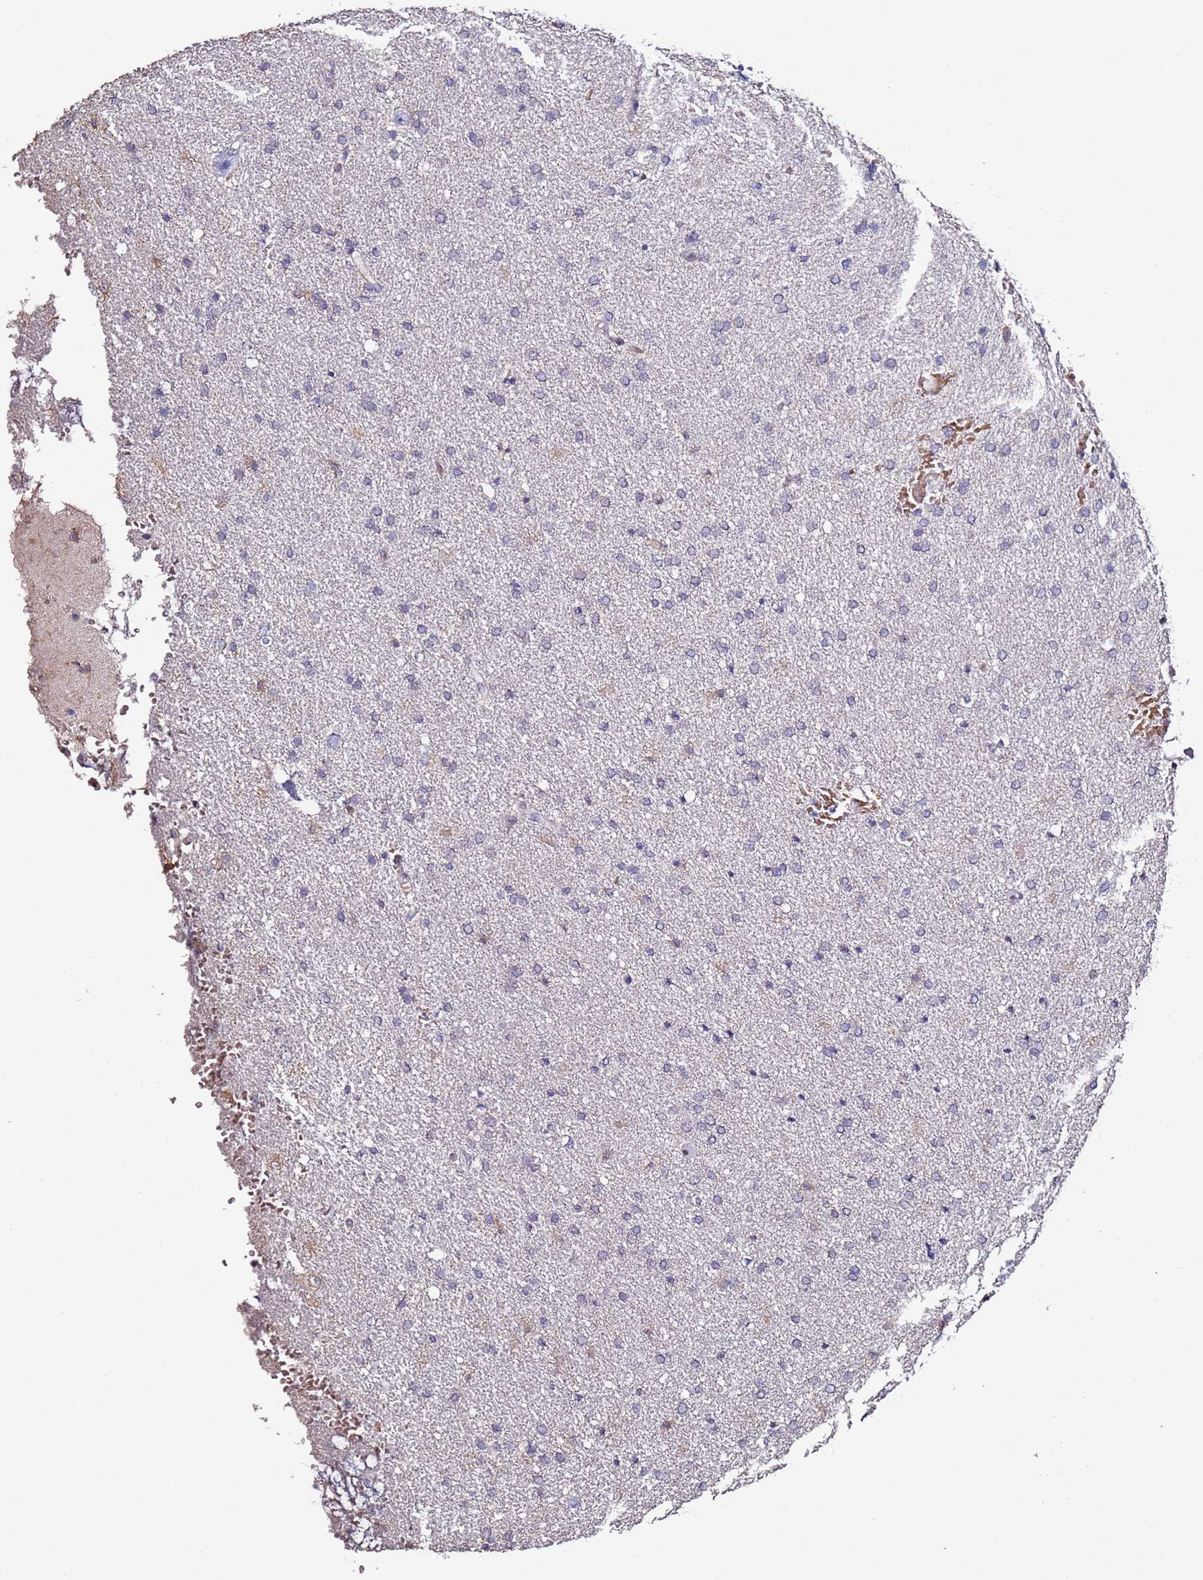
{"staining": {"intensity": "negative", "quantity": "none", "location": "none"}, "tissue": "glioma", "cell_type": "Tumor cells", "image_type": "cancer", "snomed": [{"axis": "morphology", "description": "Glioma, malignant, High grade"}, {"axis": "topography", "description": "Brain"}], "caption": "The photomicrograph demonstrates no staining of tumor cells in glioma.", "gene": "C3orf80", "patient": {"sex": "male", "age": 72}}